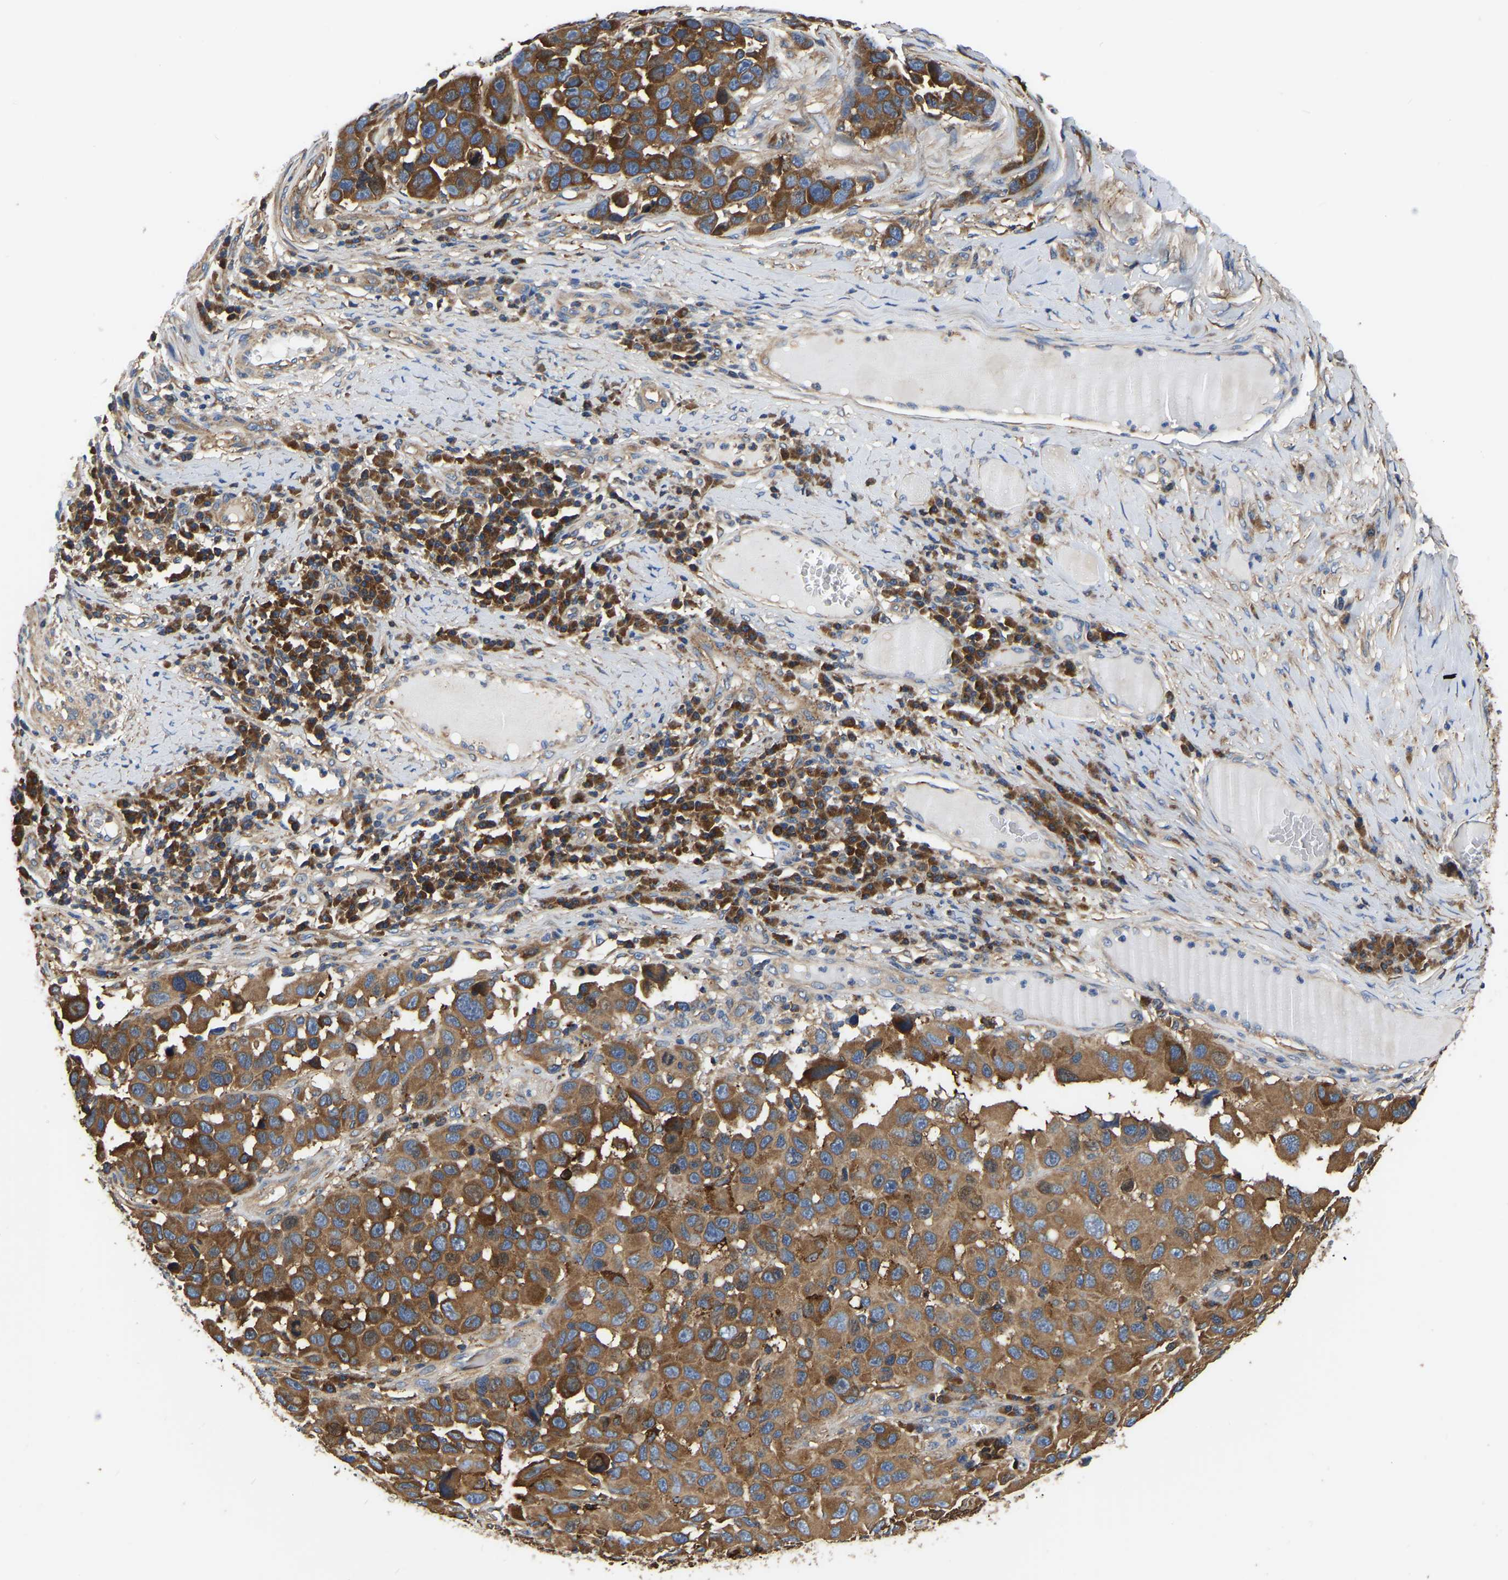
{"staining": {"intensity": "strong", "quantity": ">75%", "location": "cytoplasmic/membranous"}, "tissue": "melanoma", "cell_type": "Tumor cells", "image_type": "cancer", "snomed": [{"axis": "morphology", "description": "Malignant melanoma, NOS"}, {"axis": "topography", "description": "Skin"}], "caption": "Immunohistochemical staining of malignant melanoma reveals high levels of strong cytoplasmic/membranous expression in approximately >75% of tumor cells.", "gene": "GARS1", "patient": {"sex": "male", "age": 53}}